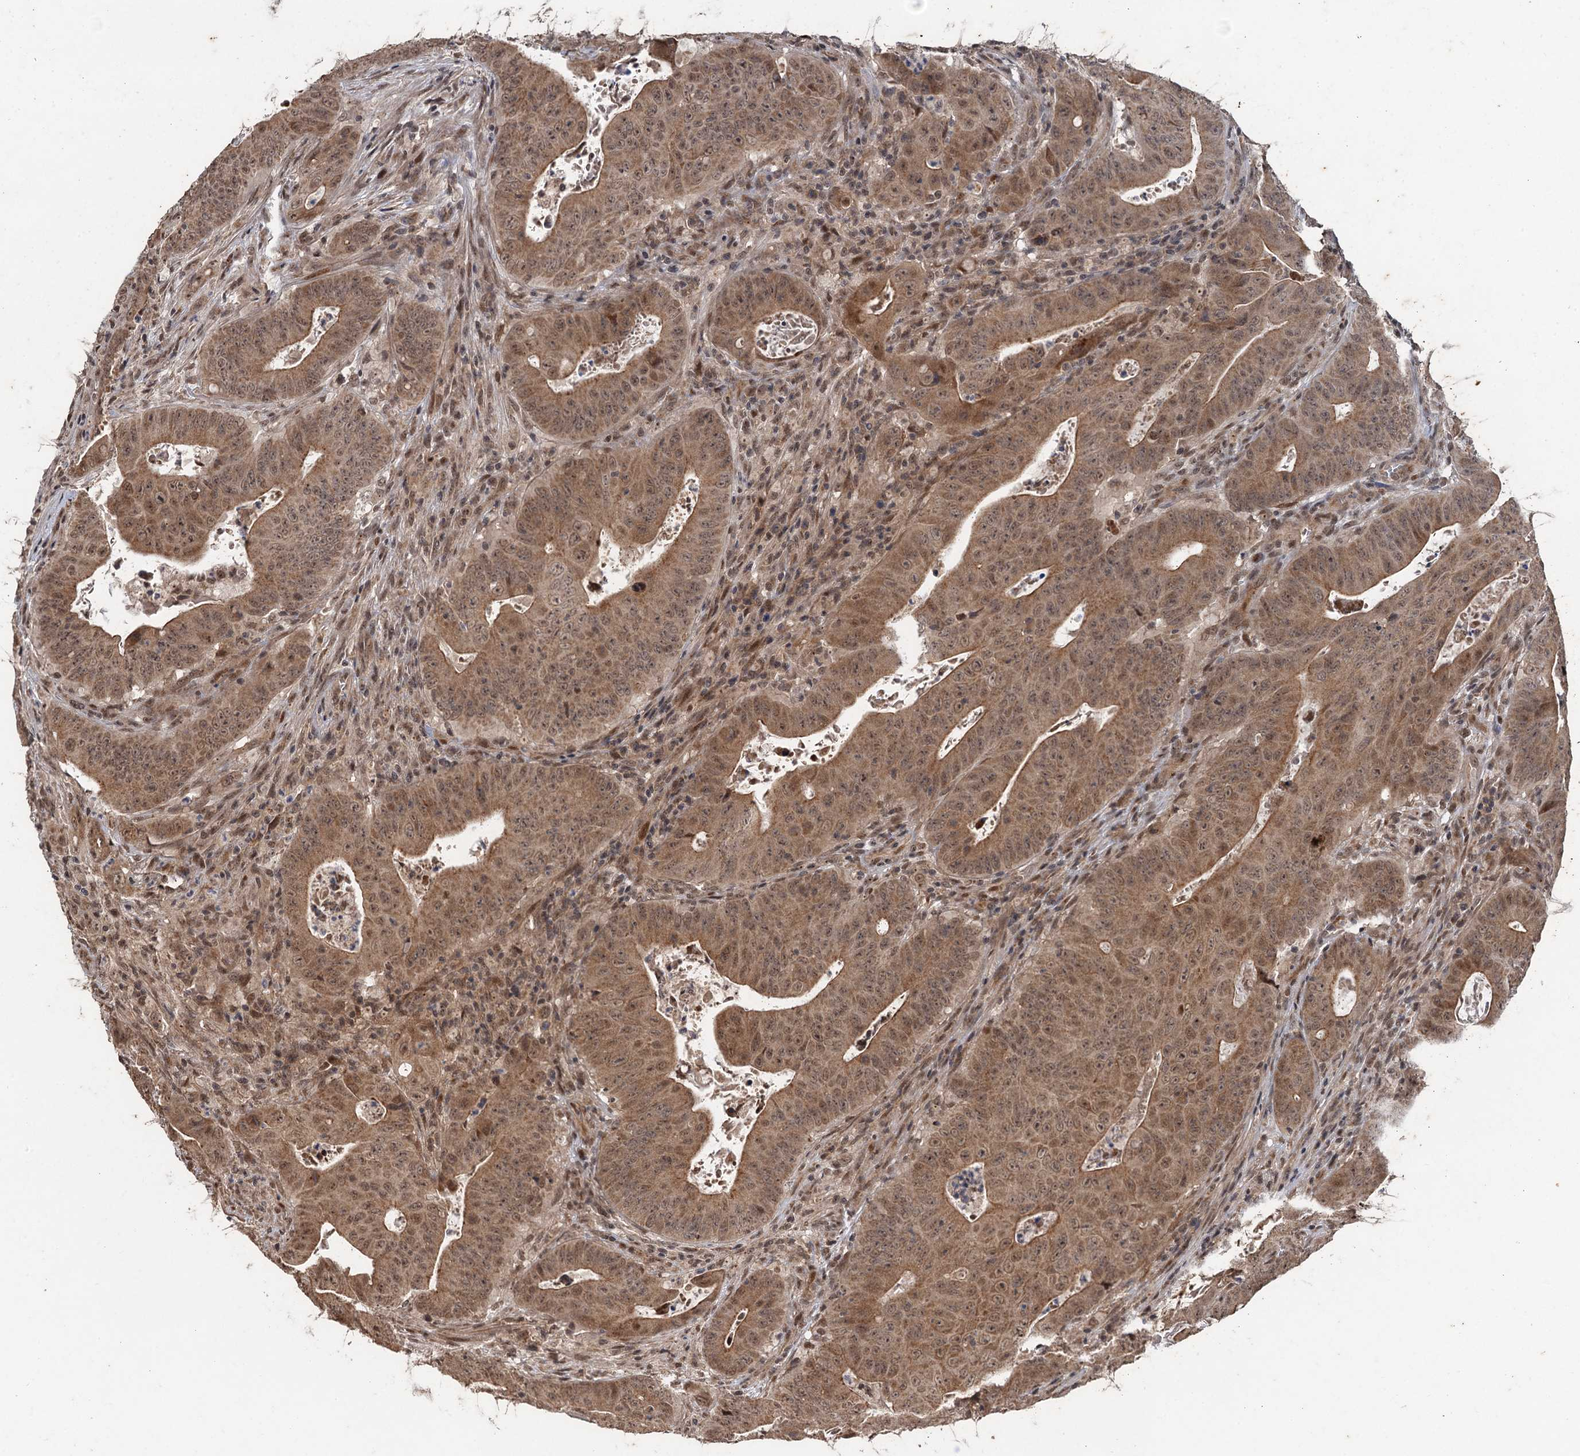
{"staining": {"intensity": "moderate", "quantity": ">75%", "location": "cytoplasmic/membranous,nuclear"}, "tissue": "colorectal cancer", "cell_type": "Tumor cells", "image_type": "cancer", "snomed": [{"axis": "morphology", "description": "Adenocarcinoma, NOS"}, {"axis": "topography", "description": "Rectum"}], "caption": "Colorectal adenocarcinoma tissue displays moderate cytoplasmic/membranous and nuclear expression in approximately >75% of tumor cells, visualized by immunohistochemistry. The staining is performed using DAB brown chromogen to label protein expression. The nuclei are counter-stained blue using hematoxylin.", "gene": "REP15", "patient": {"sex": "female", "age": 75}}